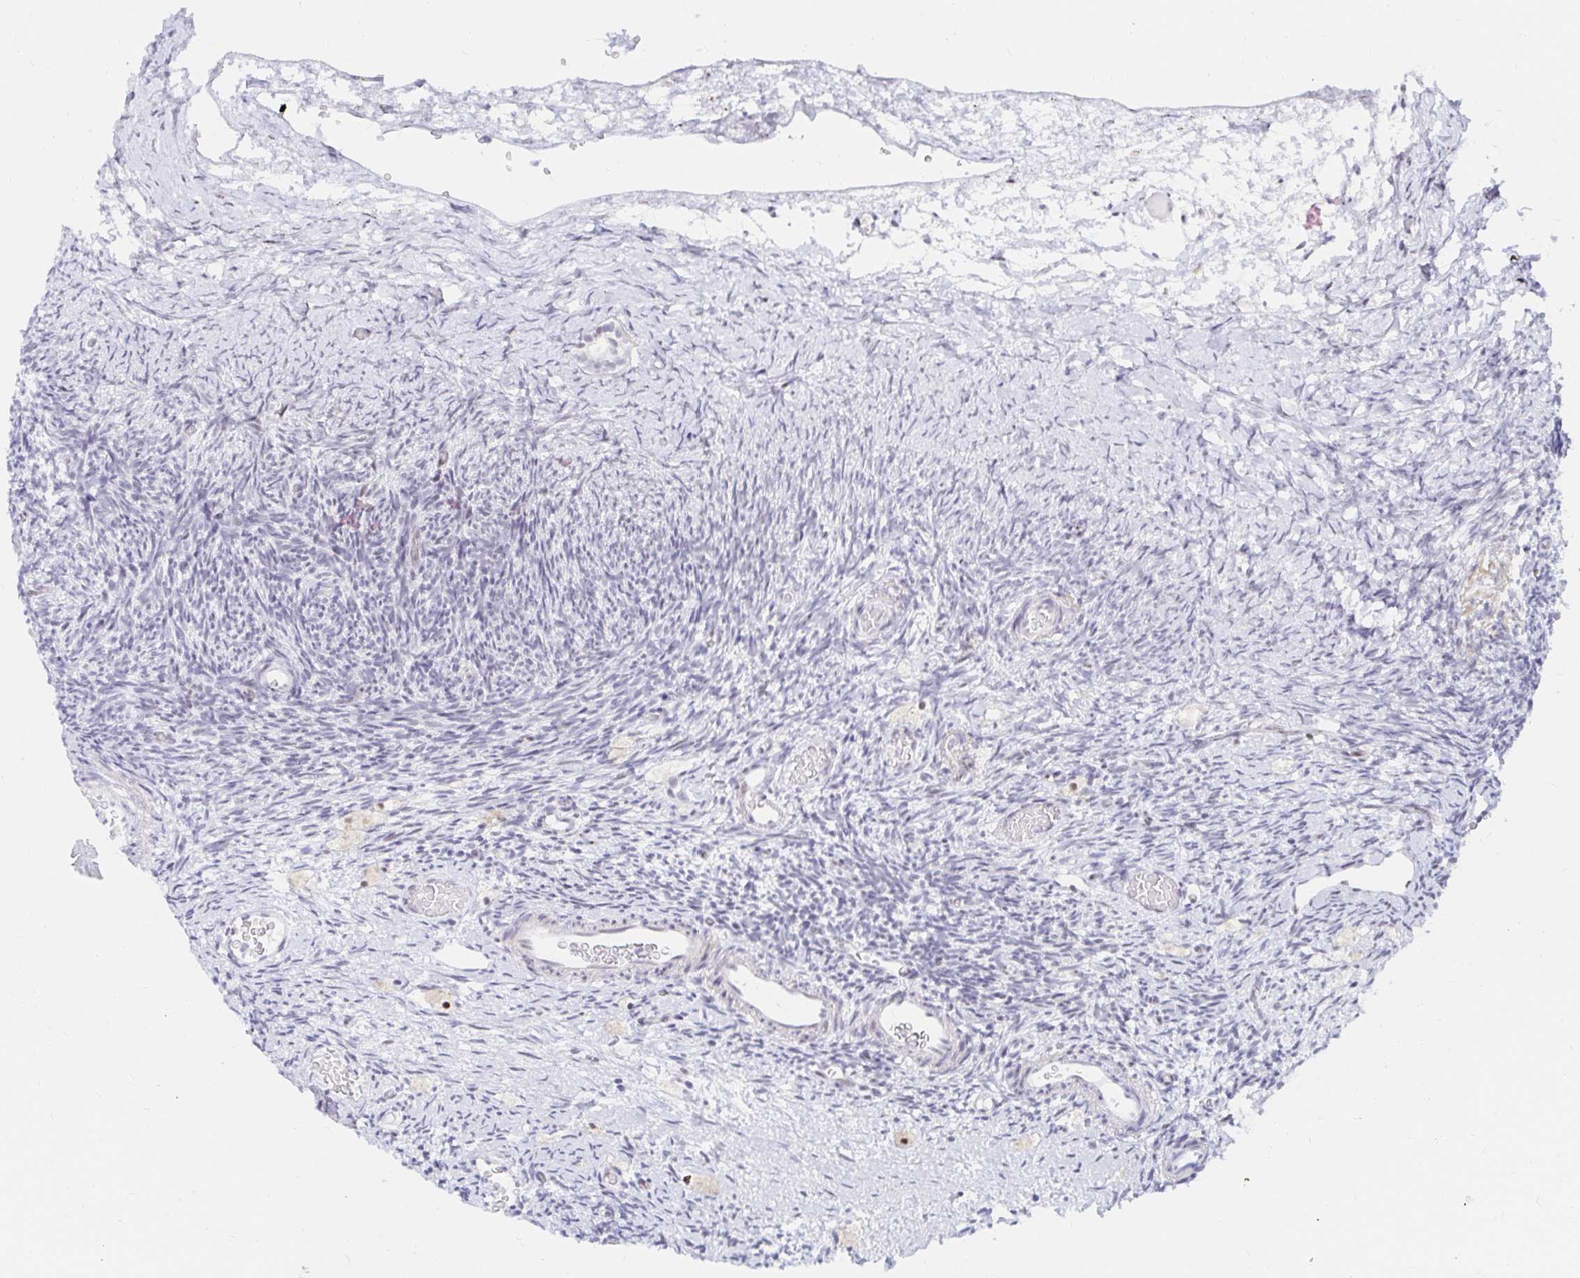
{"staining": {"intensity": "moderate", "quantity": ">75%", "location": "nuclear"}, "tissue": "ovary", "cell_type": "Follicle cells", "image_type": "normal", "snomed": [{"axis": "morphology", "description": "Normal tissue, NOS"}, {"axis": "topography", "description": "Ovary"}], "caption": "Moderate nuclear positivity for a protein is identified in approximately >75% of follicle cells of unremarkable ovary using immunohistochemistry (IHC).", "gene": "COL28A1", "patient": {"sex": "female", "age": 39}}